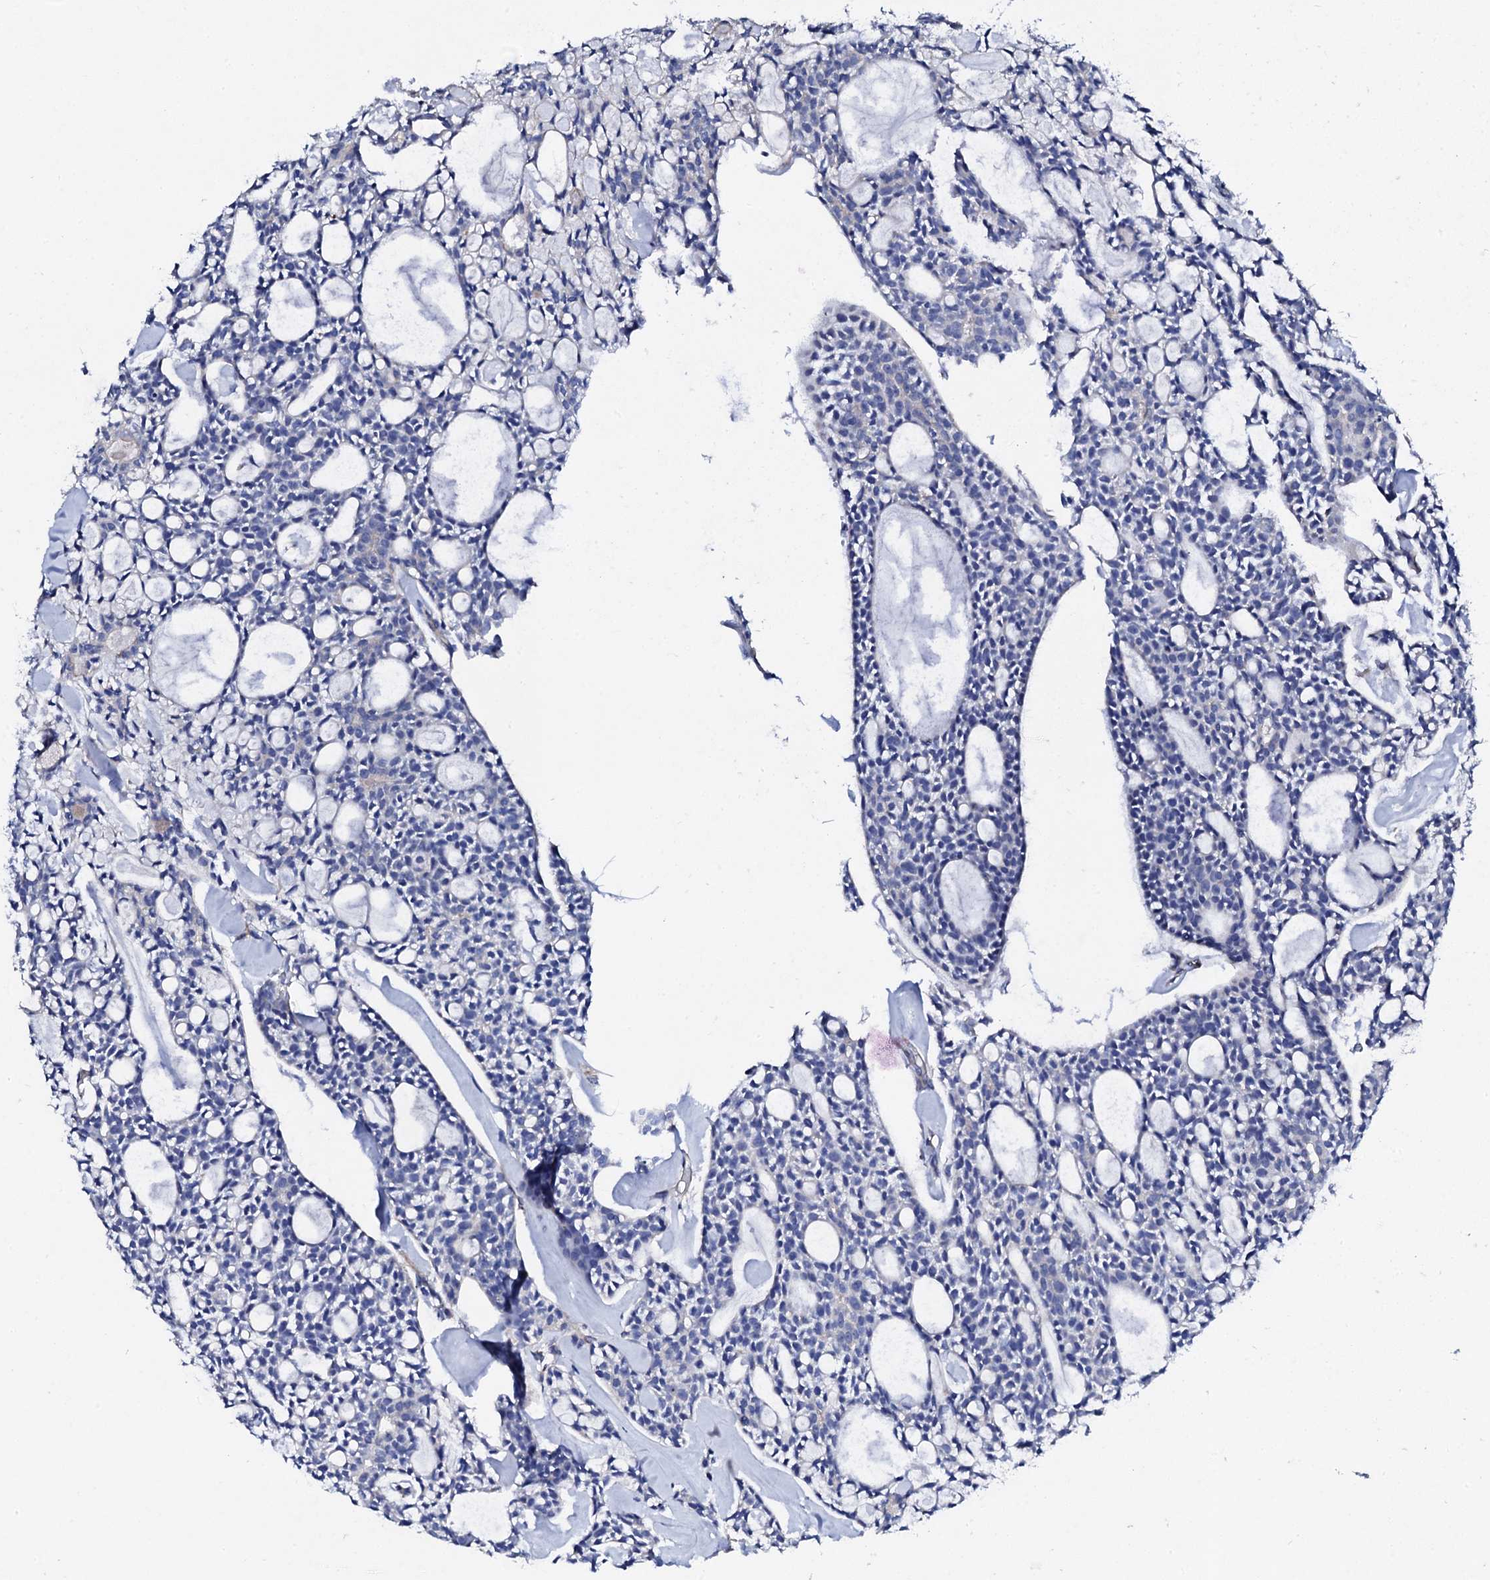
{"staining": {"intensity": "negative", "quantity": "none", "location": "none"}, "tissue": "head and neck cancer", "cell_type": "Tumor cells", "image_type": "cancer", "snomed": [{"axis": "morphology", "description": "Adenocarcinoma, NOS"}, {"axis": "topography", "description": "Salivary gland"}, {"axis": "topography", "description": "Head-Neck"}], "caption": "Tumor cells show no significant protein staining in adenocarcinoma (head and neck). (Stains: DAB (3,3'-diaminobenzidine) IHC with hematoxylin counter stain, Microscopy: brightfield microscopy at high magnification).", "gene": "KLHL32", "patient": {"sex": "male", "age": 55}}